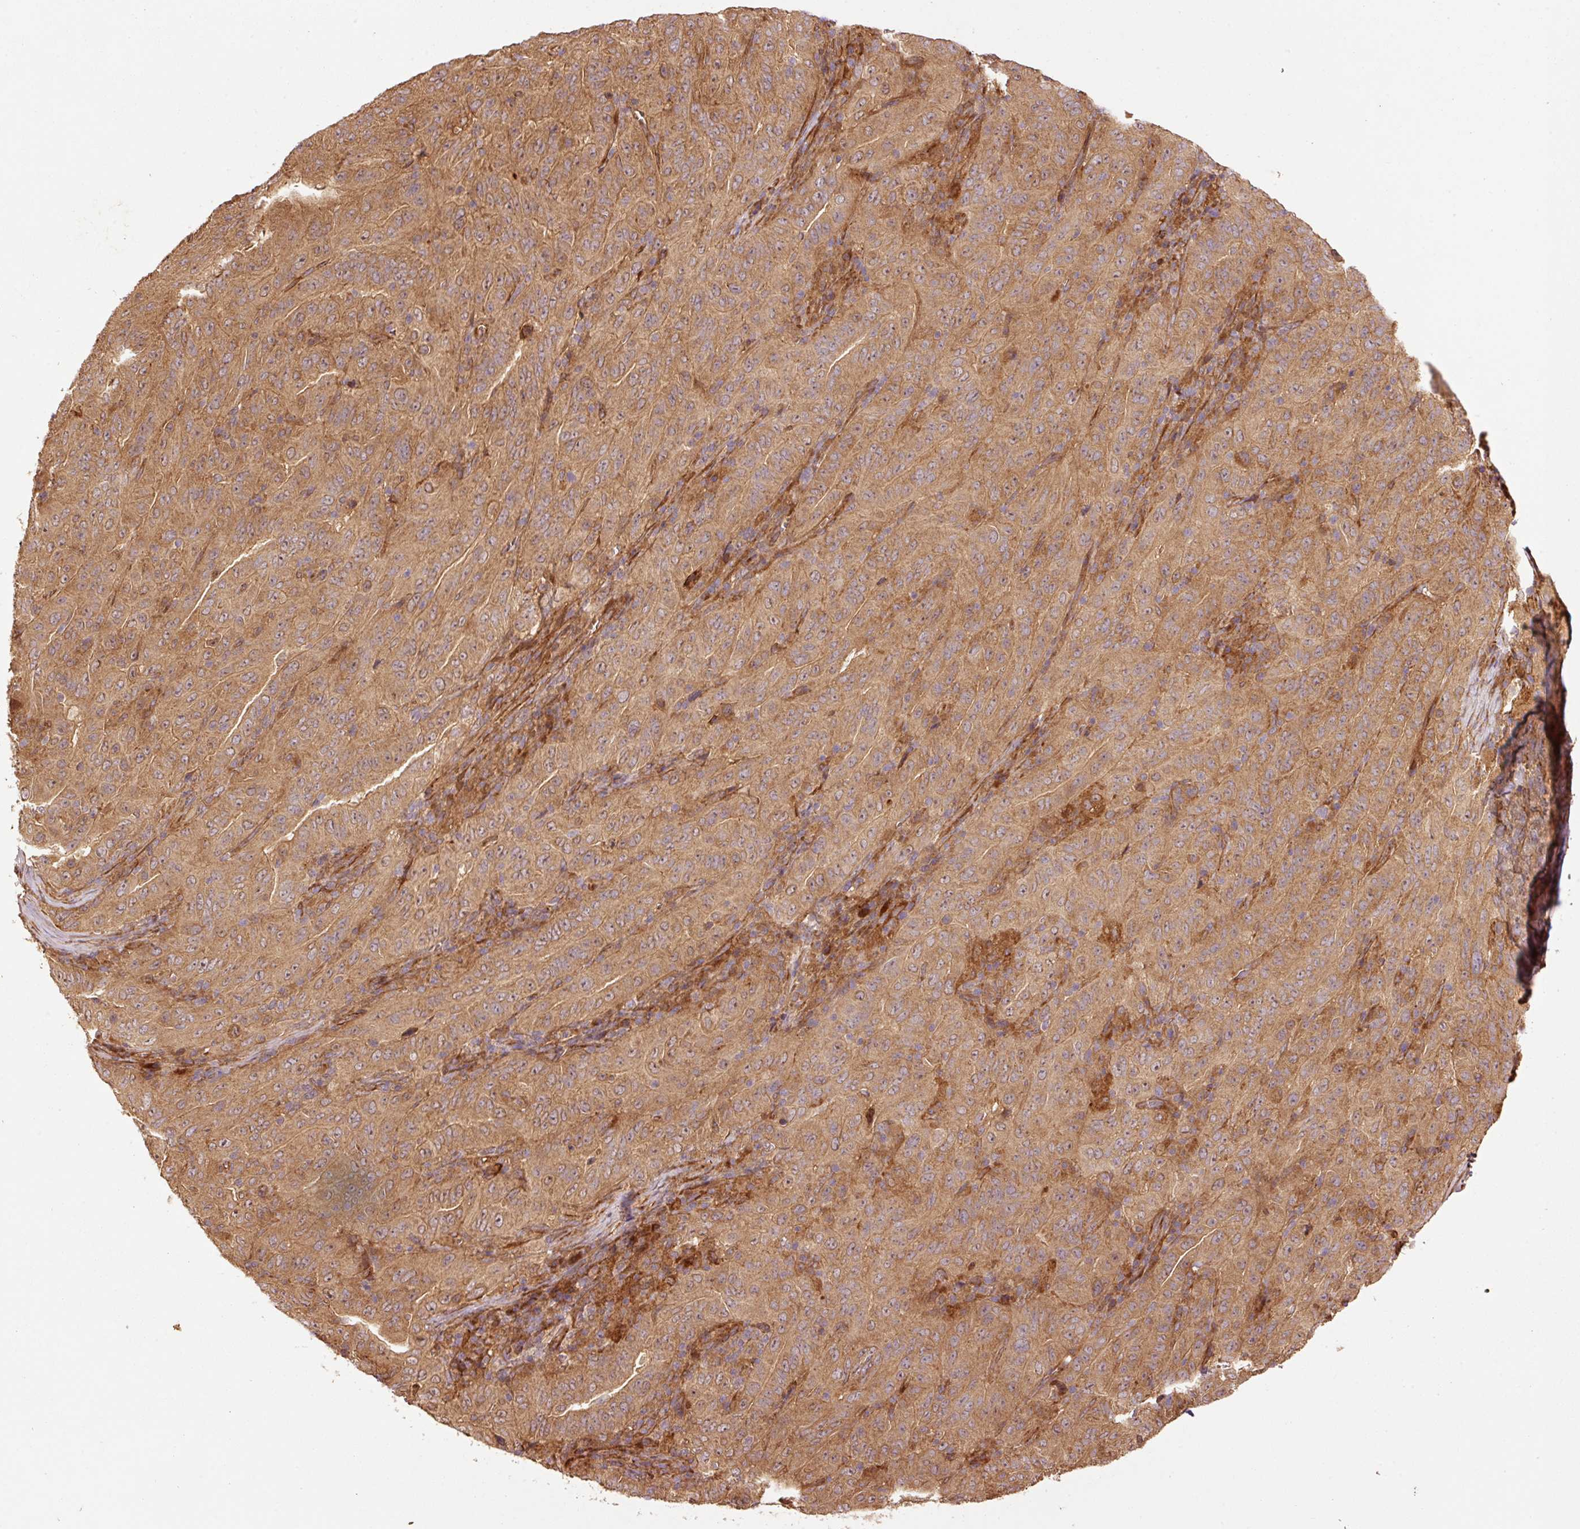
{"staining": {"intensity": "moderate", "quantity": ">75%", "location": "cytoplasmic/membranous,nuclear"}, "tissue": "pancreatic cancer", "cell_type": "Tumor cells", "image_type": "cancer", "snomed": [{"axis": "morphology", "description": "Adenocarcinoma, NOS"}, {"axis": "topography", "description": "Pancreas"}], "caption": "Immunohistochemistry photomicrograph of pancreatic cancer stained for a protein (brown), which exhibits medium levels of moderate cytoplasmic/membranous and nuclear staining in approximately >75% of tumor cells.", "gene": "OXER1", "patient": {"sex": "male", "age": 63}}